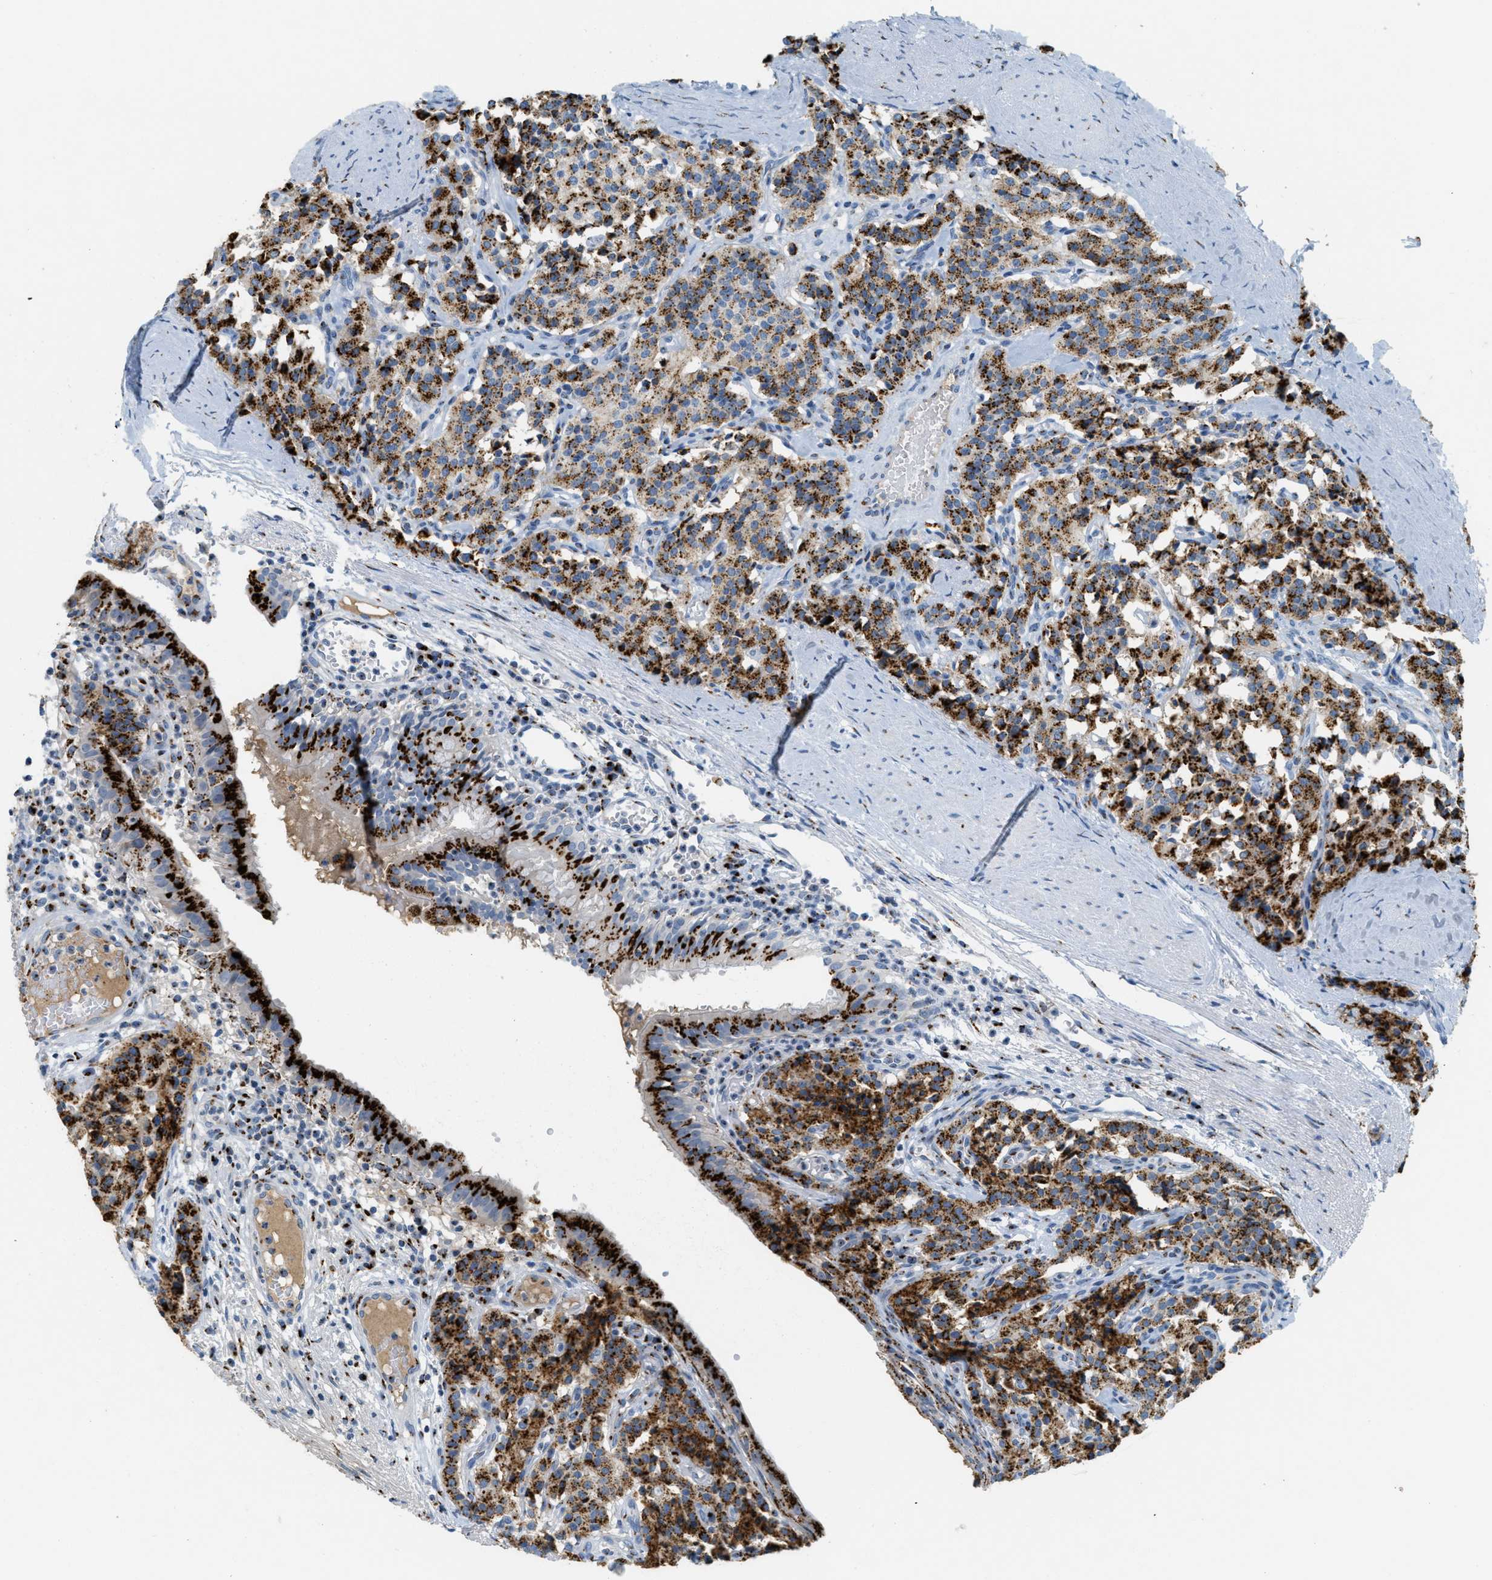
{"staining": {"intensity": "strong", "quantity": ">75%", "location": "cytoplasmic/membranous"}, "tissue": "carcinoid", "cell_type": "Tumor cells", "image_type": "cancer", "snomed": [{"axis": "morphology", "description": "Carcinoid, malignant, NOS"}, {"axis": "topography", "description": "Lung"}], "caption": "Immunohistochemistry staining of carcinoid, which demonstrates high levels of strong cytoplasmic/membranous positivity in approximately >75% of tumor cells indicating strong cytoplasmic/membranous protein expression. The staining was performed using DAB (brown) for protein detection and nuclei were counterstained in hematoxylin (blue).", "gene": "ENTPD4", "patient": {"sex": "male", "age": 30}}